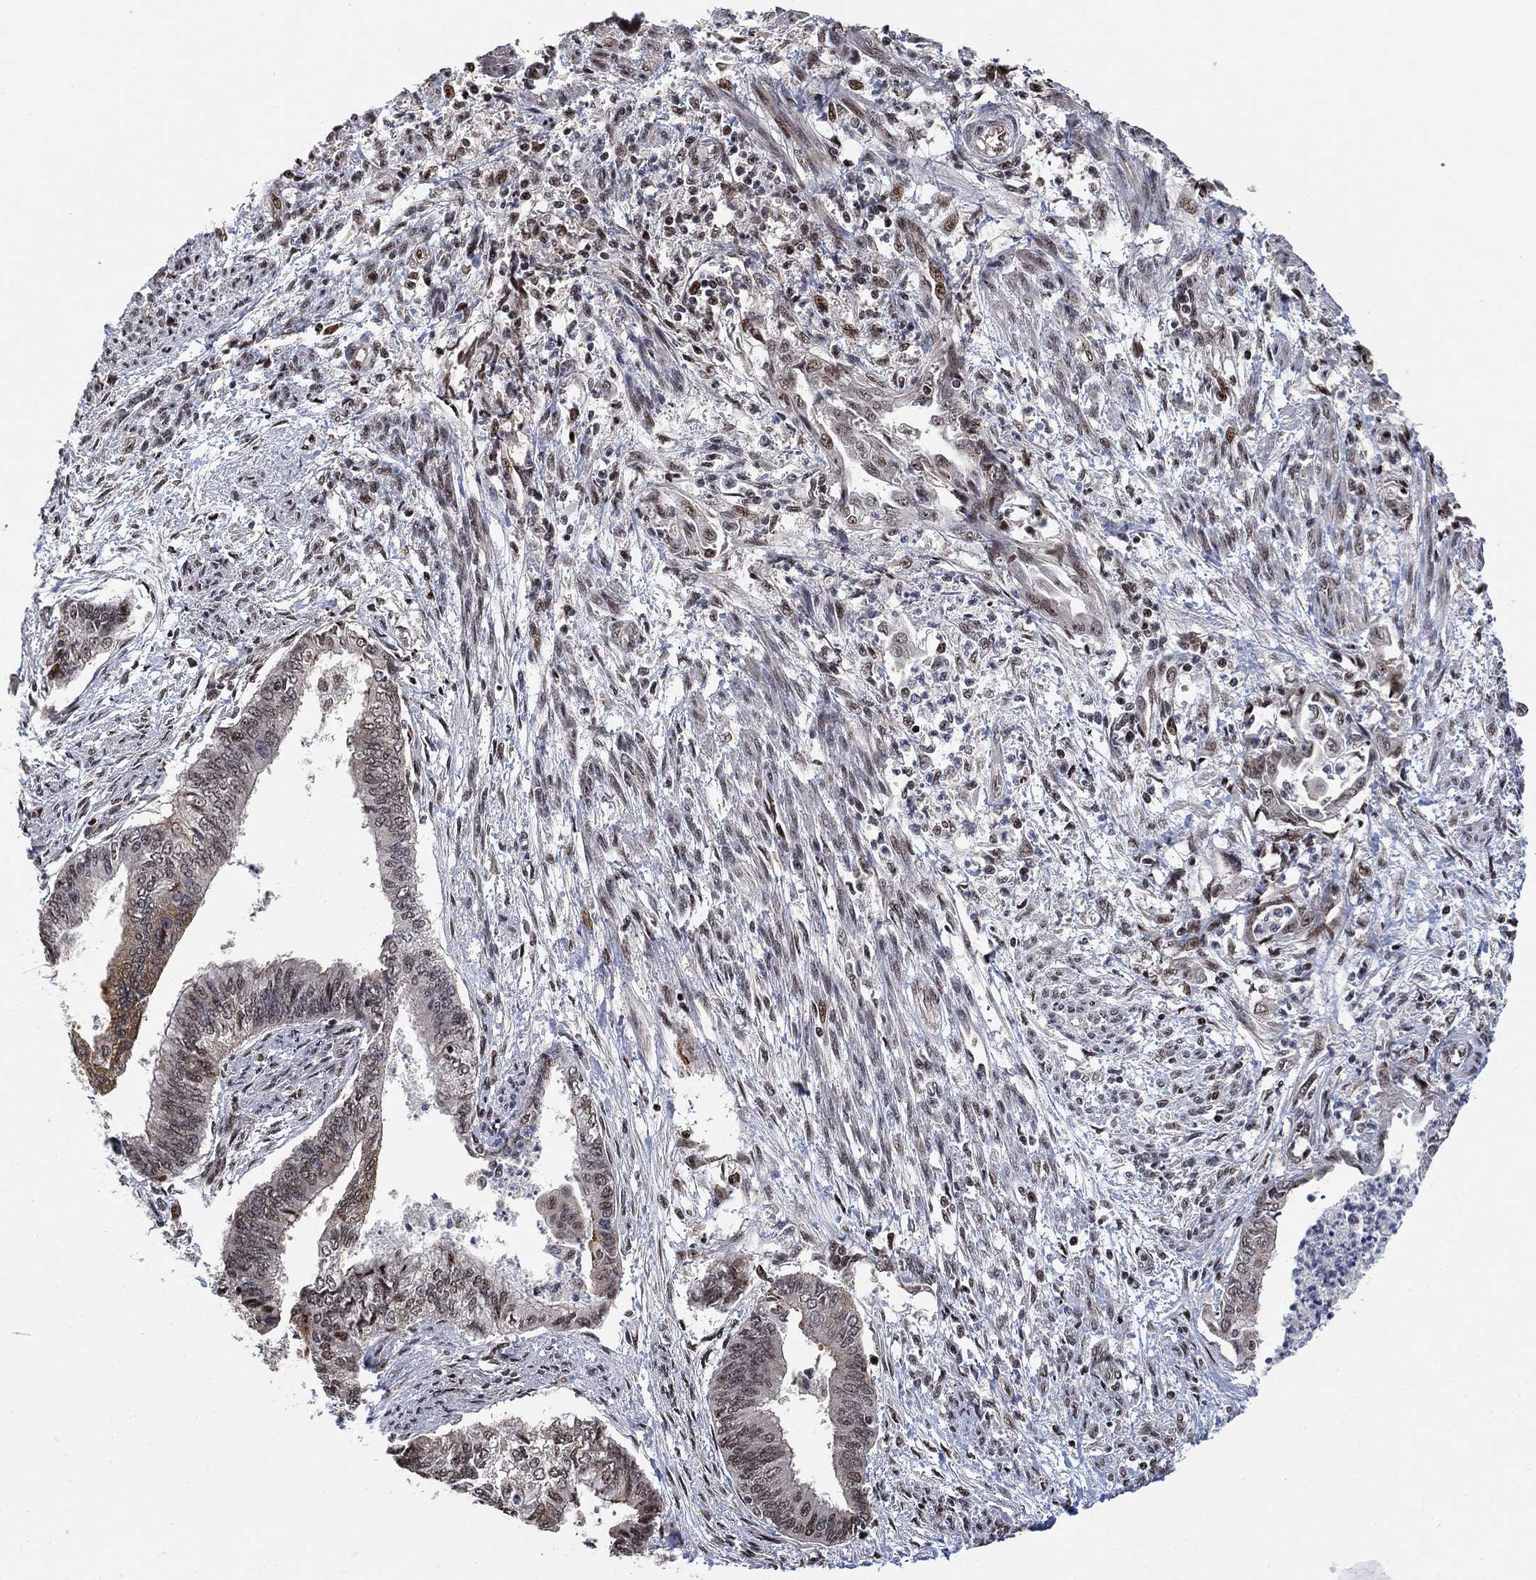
{"staining": {"intensity": "moderate", "quantity": "<25%", "location": "cytoplasmic/membranous"}, "tissue": "endometrial cancer", "cell_type": "Tumor cells", "image_type": "cancer", "snomed": [{"axis": "morphology", "description": "Adenocarcinoma, NOS"}, {"axis": "topography", "description": "Endometrium"}], "caption": "Endometrial adenocarcinoma stained with DAB (3,3'-diaminobenzidine) immunohistochemistry (IHC) shows low levels of moderate cytoplasmic/membranous expression in about <25% of tumor cells.", "gene": "ZSCAN30", "patient": {"sex": "female", "age": 65}}